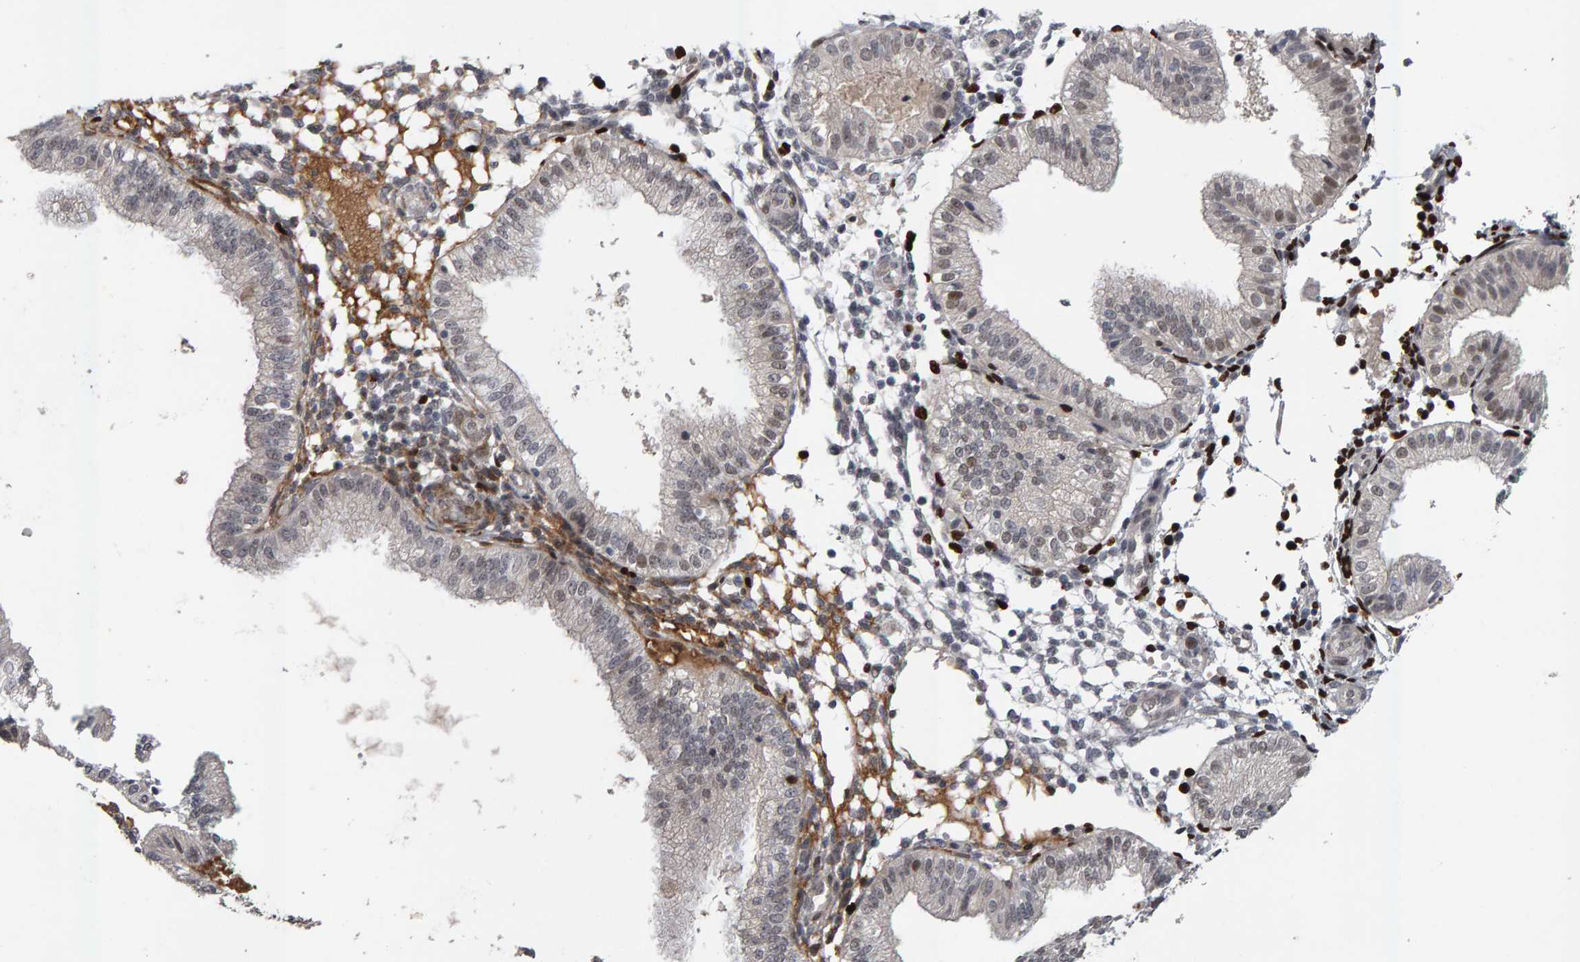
{"staining": {"intensity": "negative", "quantity": "none", "location": "none"}, "tissue": "endometrium", "cell_type": "Cells in endometrial stroma", "image_type": "normal", "snomed": [{"axis": "morphology", "description": "Normal tissue, NOS"}, {"axis": "topography", "description": "Endometrium"}], "caption": "Immunohistochemistry (IHC) micrograph of normal endometrium: human endometrium stained with DAB demonstrates no significant protein positivity in cells in endometrial stroma. The staining was performed using DAB to visualize the protein expression in brown, while the nuclei were stained in blue with hematoxylin (Magnification: 20x).", "gene": "IPO8", "patient": {"sex": "female", "age": 39}}